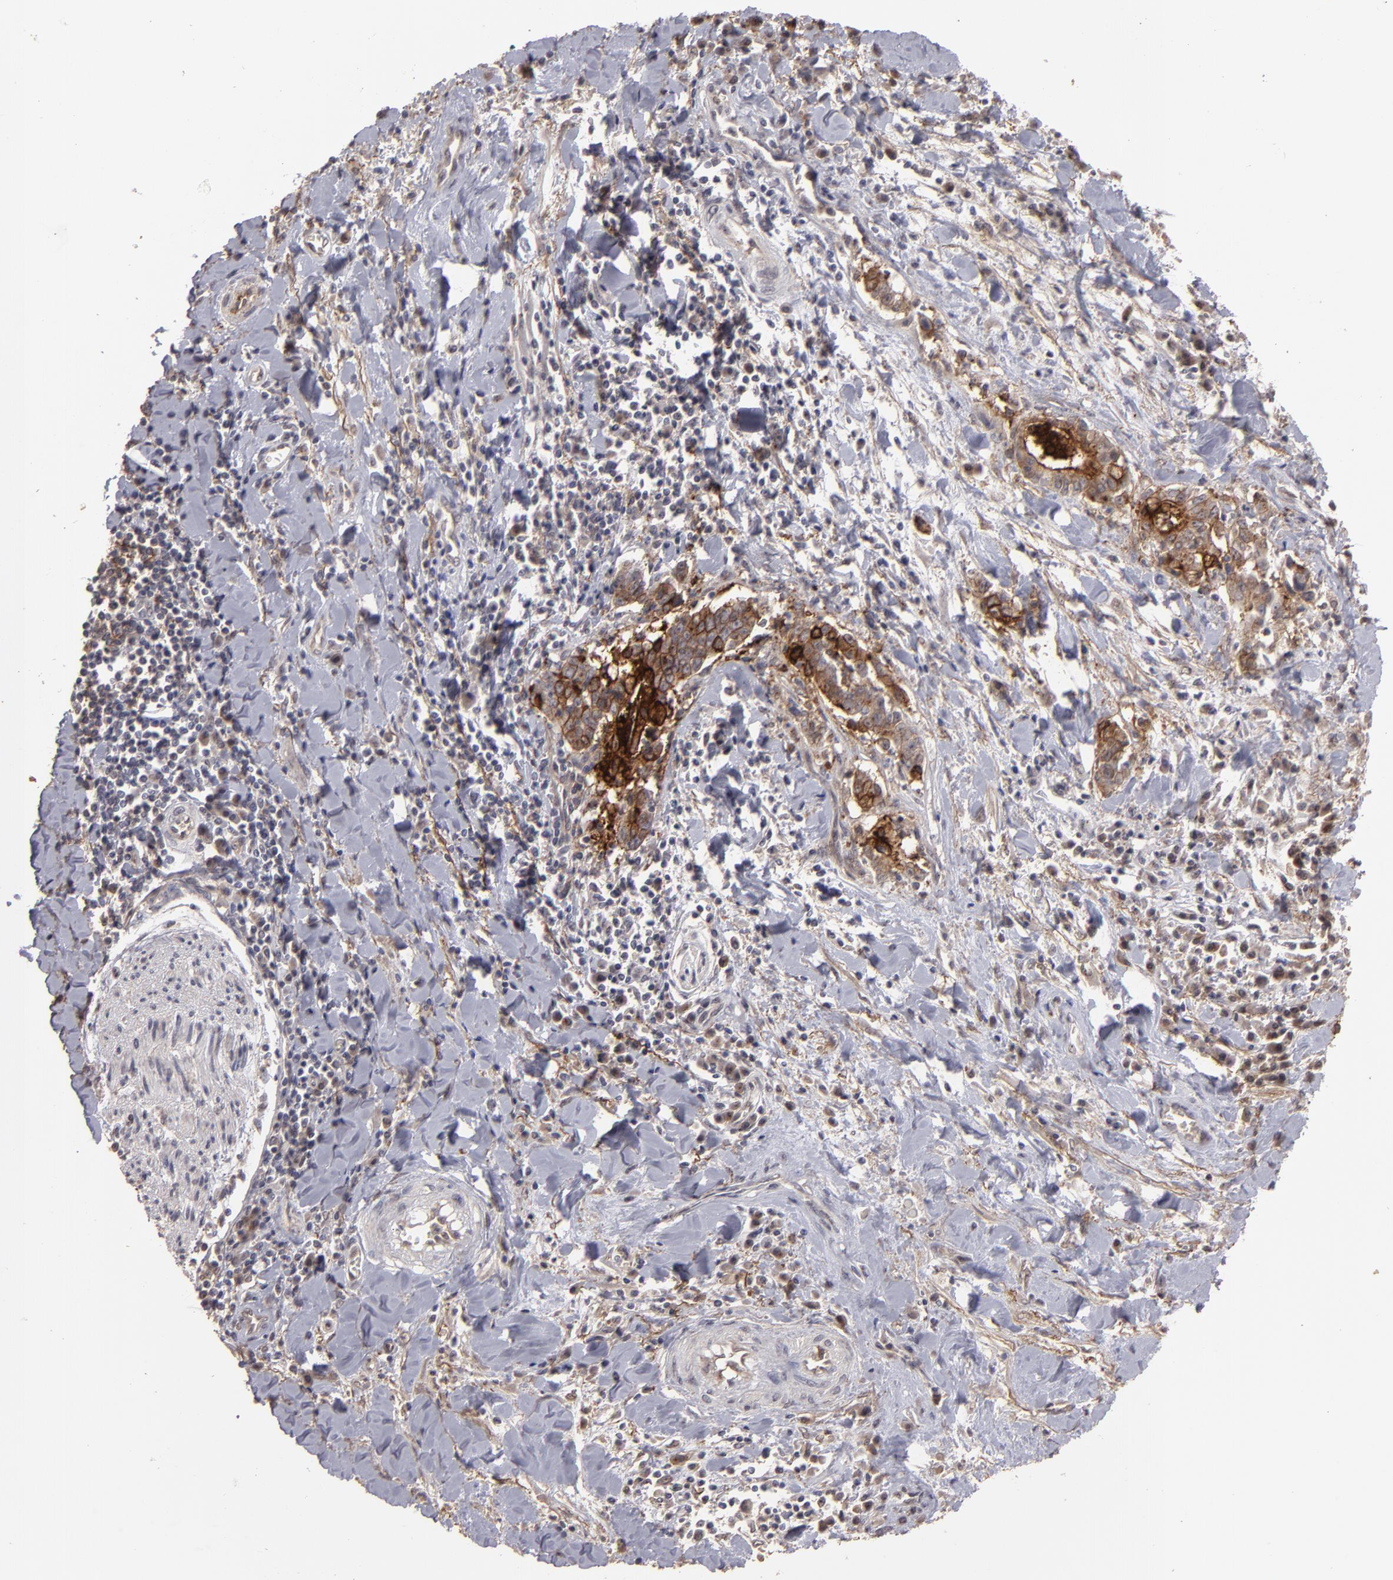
{"staining": {"intensity": "moderate", "quantity": ">75%", "location": "cytoplasmic/membranous"}, "tissue": "liver cancer", "cell_type": "Tumor cells", "image_type": "cancer", "snomed": [{"axis": "morphology", "description": "Cholangiocarcinoma"}, {"axis": "topography", "description": "Liver"}], "caption": "Immunohistochemistry (IHC) staining of liver cancer, which exhibits medium levels of moderate cytoplasmic/membranous staining in about >75% of tumor cells indicating moderate cytoplasmic/membranous protein positivity. The staining was performed using DAB (3,3'-diaminobenzidine) (brown) for protein detection and nuclei were counterstained in hematoxylin (blue).", "gene": "CD55", "patient": {"sex": "male", "age": 57}}